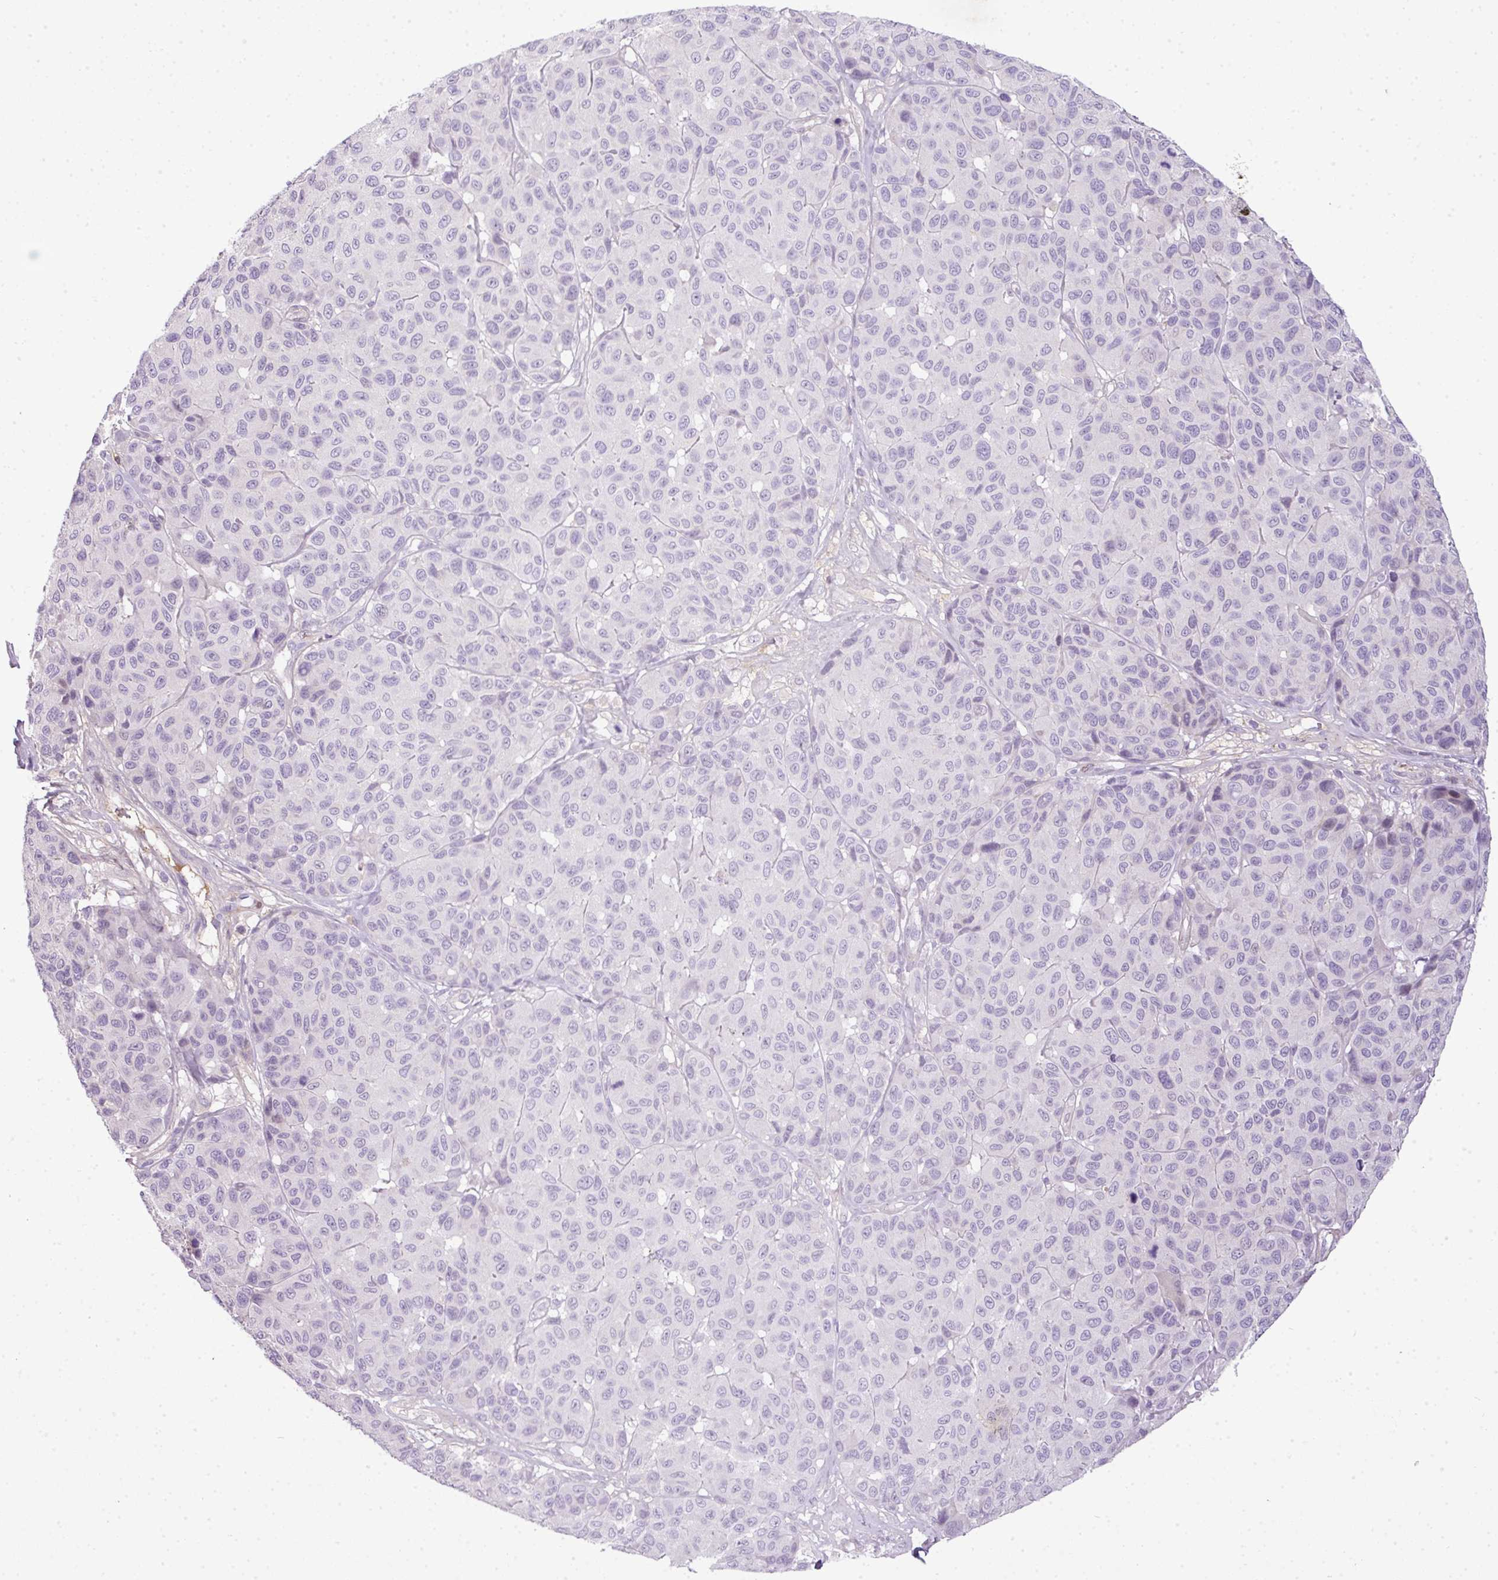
{"staining": {"intensity": "negative", "quantity": "none", "location": "none"}, "tissue": "melanoma", "cell_type": "Tumor cells", "image_type": "cancer", "snomed": [{"axis": "morphology", "description": "Malignant melanoma, NOS"}, {"axis": "topography", "description": "Skin"}], "caption": "Tumor cells are negative for protein expression in human melanoma.", "gene": "C4B", "patient": {"sex": "female", "age": 66}}